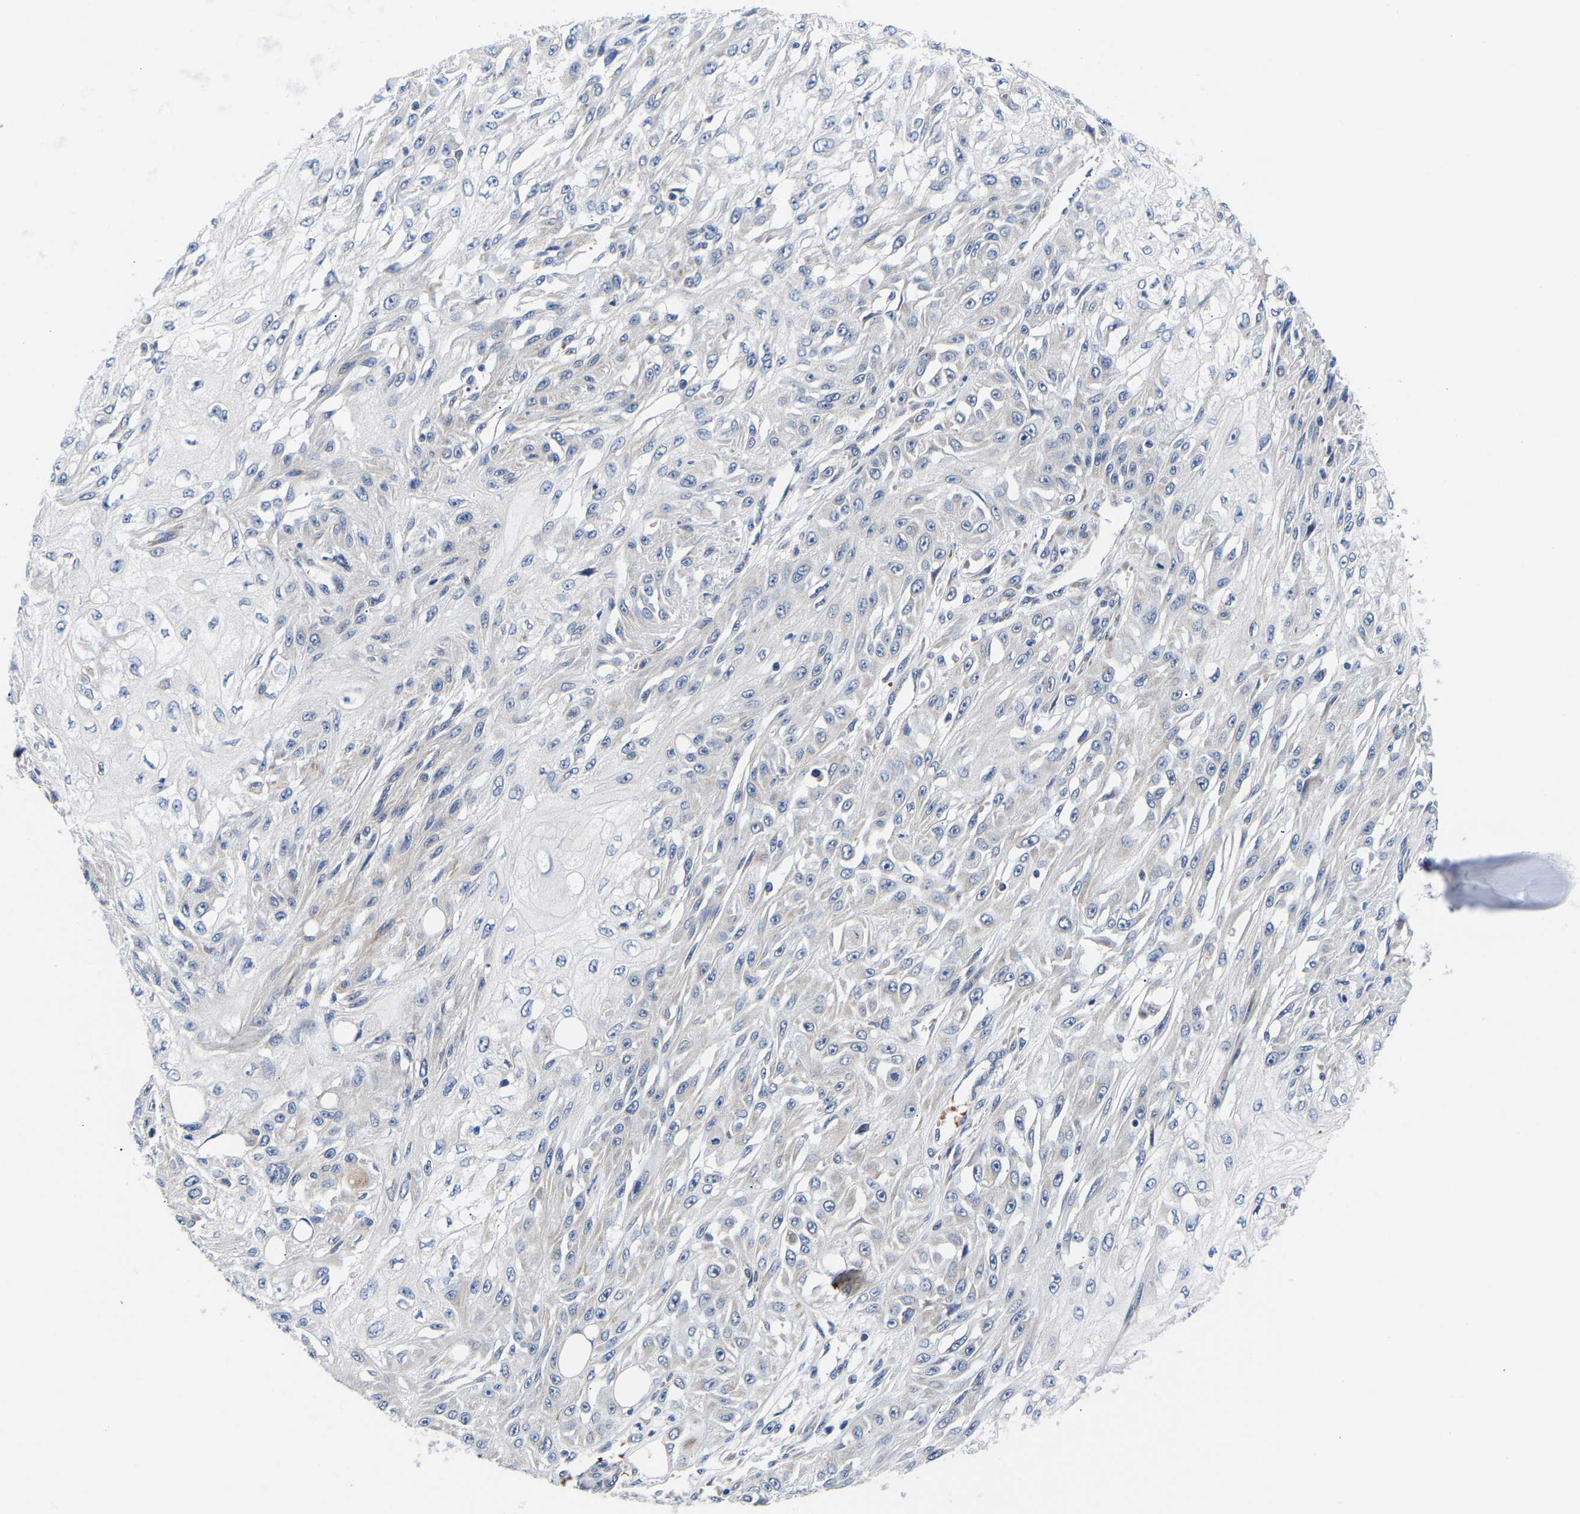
{"staining": {"intensity": "negative", "quantity": "none", "location": "none"}, "tissue": "skin cancer", "cell_type": "Tumor cells", "image_type": "cancer", "snomed": [{"axis": "morphology", "description": "Squamous cell carcinoma, NOS"}, {"axis": "morphology", "description": "Squamous cell carcinoma, metastatic, NOS"}, {"axis": "topography", "description": "Skin"}, {"axis": "topography", "description": "Lymph node"}], "caption": "Human skin squamous cell carcinoma stained for a protein using IHC shows no expression in tumor cells.", "gene": "RINT1", "patient": {"sex": "male", "age": 75}}